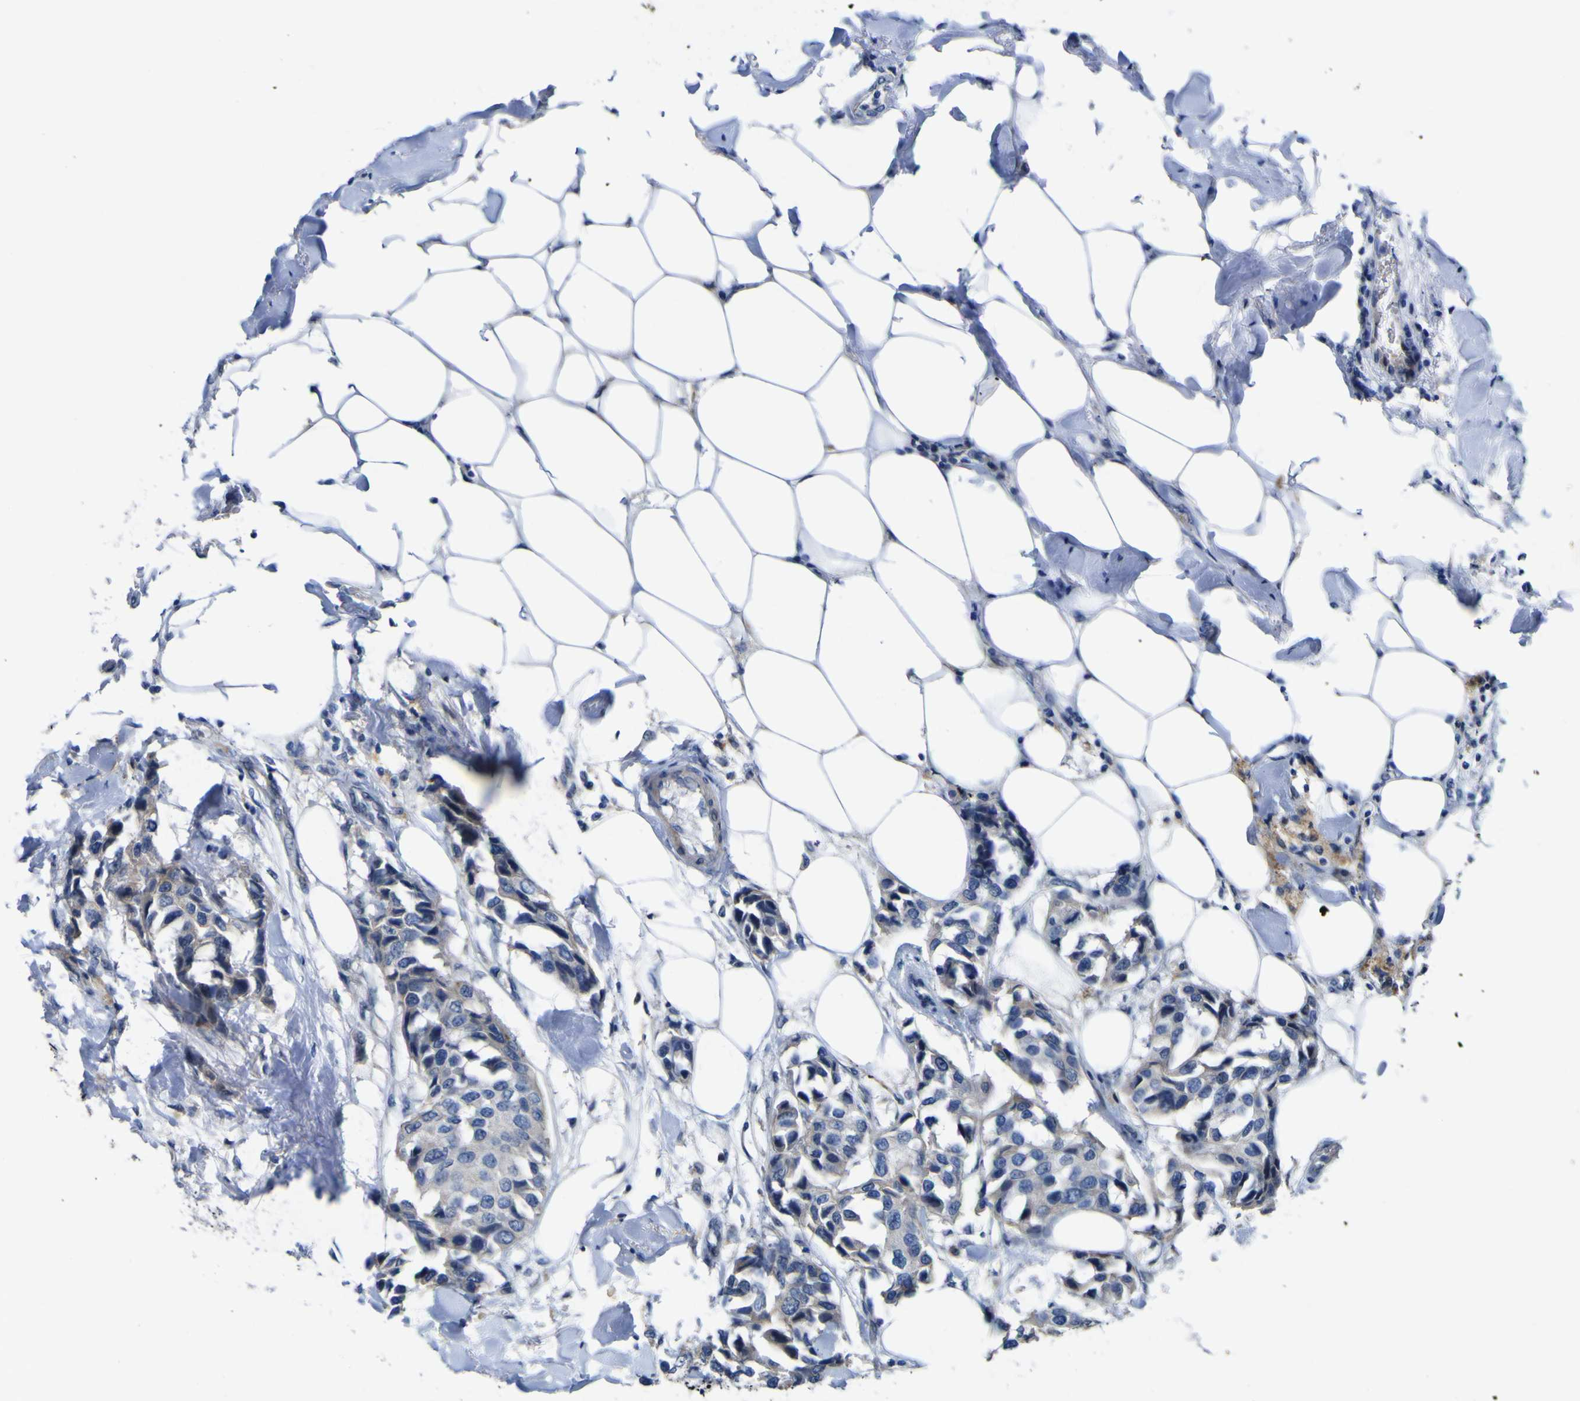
{"staining": {"intensity": "weak", "quantity": "<25%", "location": "cytoplasmic/membranous"}, "tissue": "breast cancer", "cell_type": "Tumor cells", "image_type": "cancer", "snomed": [{"axis": "morphology", "description": "Duct carcinoma"}, {"axis": "topography", "description": "Breast"}], "caption": "IHC of human breast cancer (intraductal carcinoma) shows no positivity in tumor cells.", "gene": "NAV1", "patient": {"sex": "female", "age": 80}}